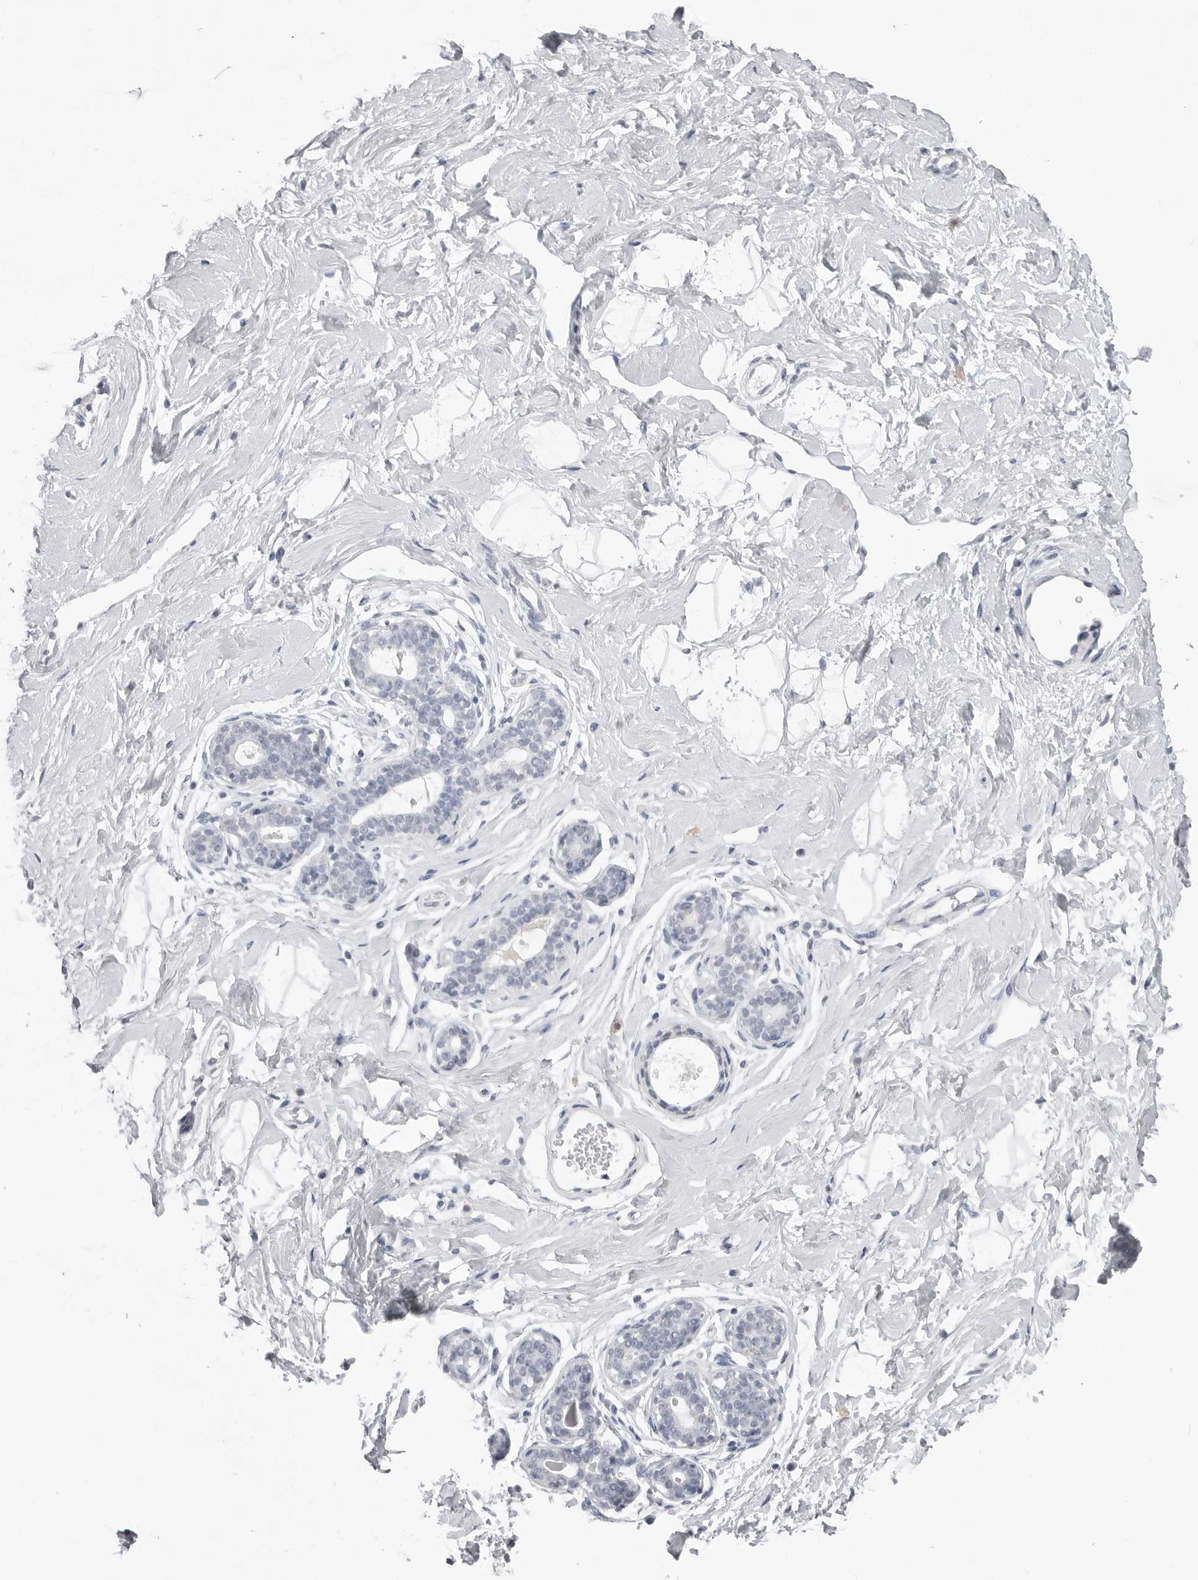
{"staining": {"intensity": "negative", "quantity": "none", "location": "none"}, "tissue": "breast", "cell_type": "Adipocytes", "image_type": "normal", "snomed": [{"axis": "morphology", "description": "Normal tissue, NOS"}, {"axis": "morphology", "description": "Adenoma, NOS"}, {"axis": "topography", "description": "Breast"}], "caption": "An IHC micrograph of normal breast is shown. There is no staining in adipocytes of breast. Brightfield microscopy of IHC stained with DAB (brown) and hematoxylin (blue), captured at high magnification.", "gene": "ICAM5", "patient": {"sex": "female", "age": 23}}